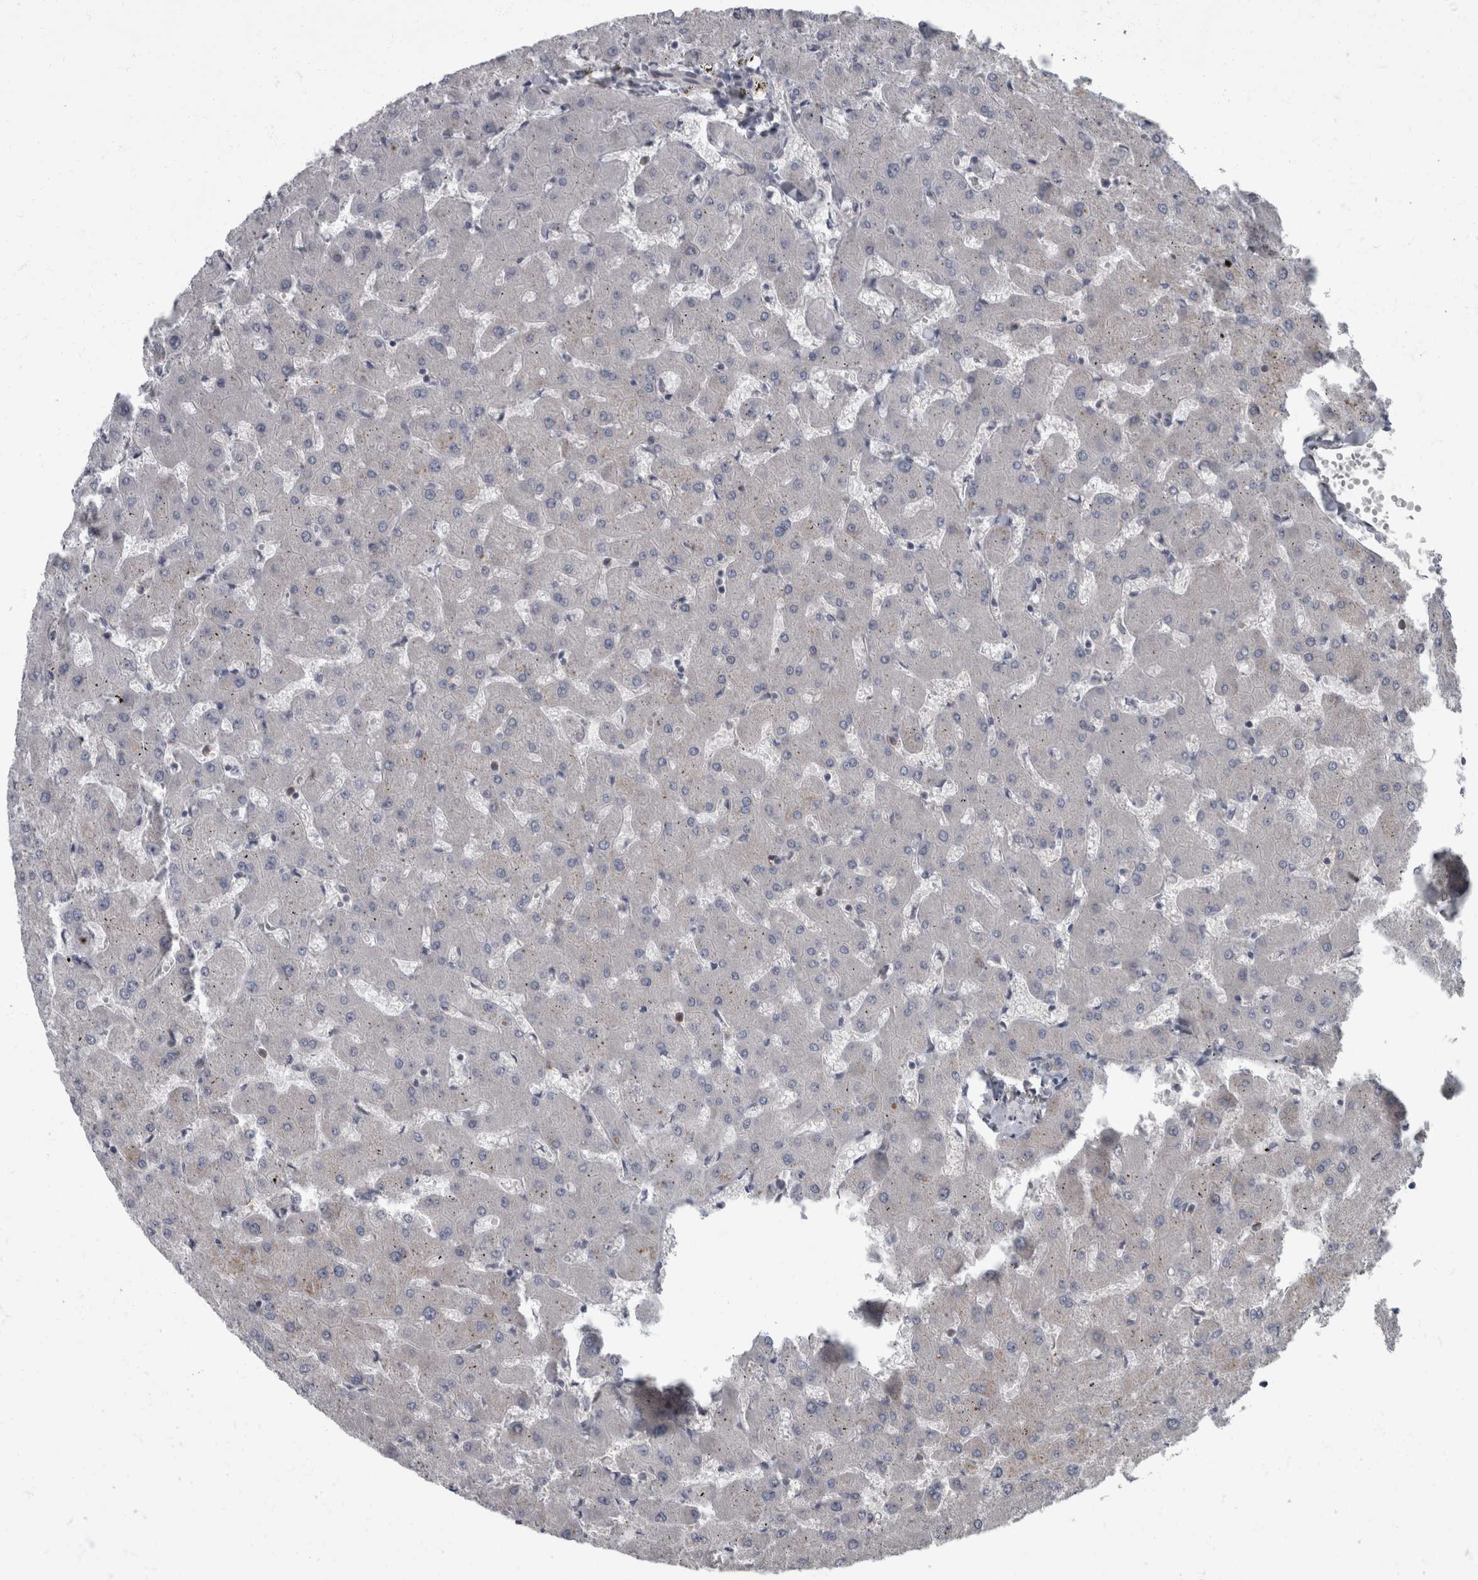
{"staining": {"intensity": "negative", "quantity": "none", "location": "none"}, "tissue": "liver", "cell_type": "Cholangiocytes", "image_type": "normal", "snomed": [{"axis": "morphology", "description": "Normal tissue, NOS"}, {"axis": "topography", "description": "Liver"}], "caption": "Cholangiocytes show no significant positivity in benign liver.", "gene": "CDC42BPG", "patient": {"sex": "female", "age": 63}}